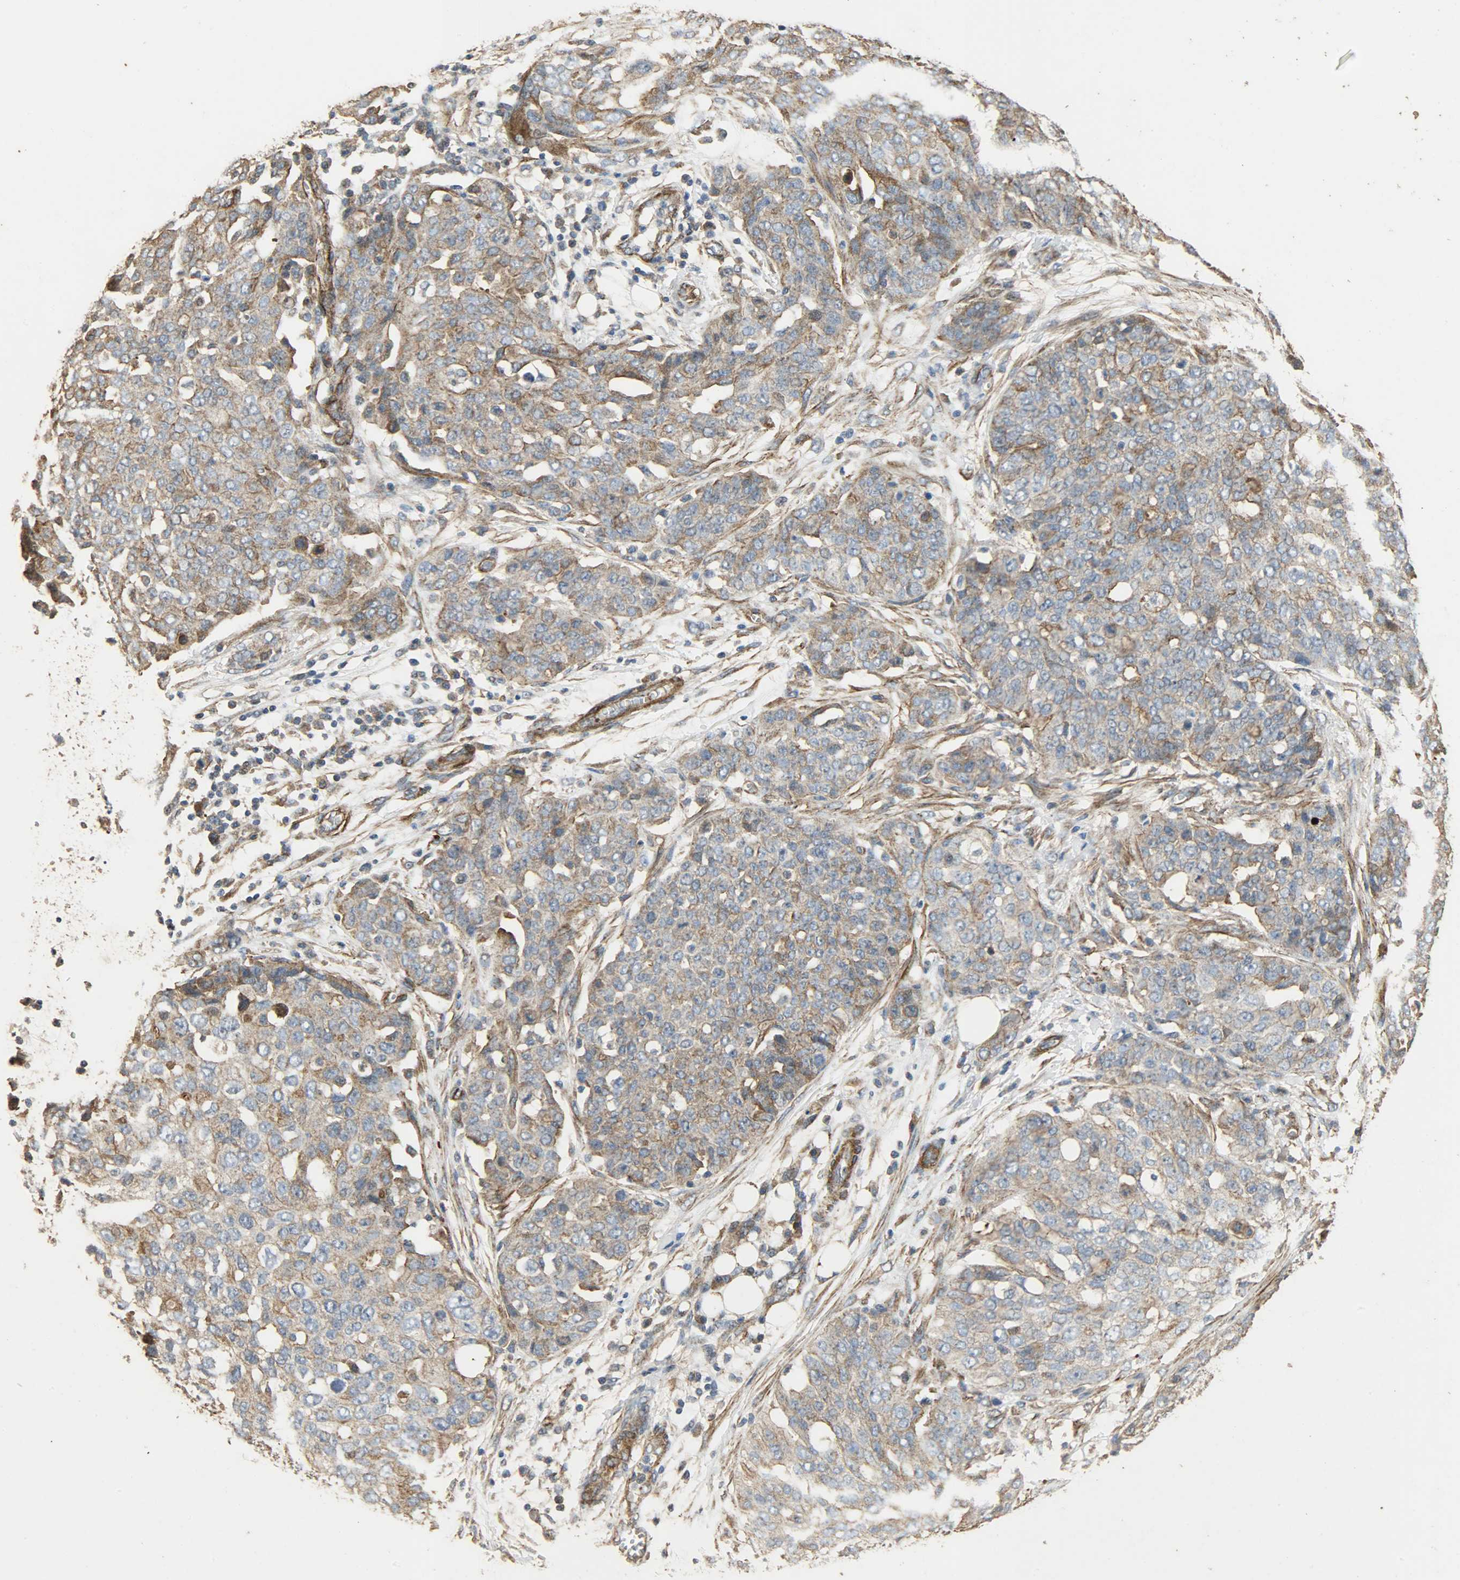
{"staining": {"intensity": "weak", "quantity": ">75%", "location": "cytoplasmic/membranous"}, "tissue": "ovarian cancer", "cell_type": "Tumor cells", "image_type": "cancer", "snomed": [{"axis": "morphology", "description": "Cystadenocarcinoma, serous, NOS"}, {"axis": "topography", "description": "Soft tissue"}, {"axis": "topography", "description": "Ovary"}], "caption": "Immunohistochemical staining of human ovarian serous cystadenocarcinoma exhibits low levels of weak cytoplasmic/membranous staining in about >75% of tumor cells. (Brightfield microscopy of DAB IHC at high magnification).", "gene": "TPM4", "patient": {"sex": "female", "age": 57}}